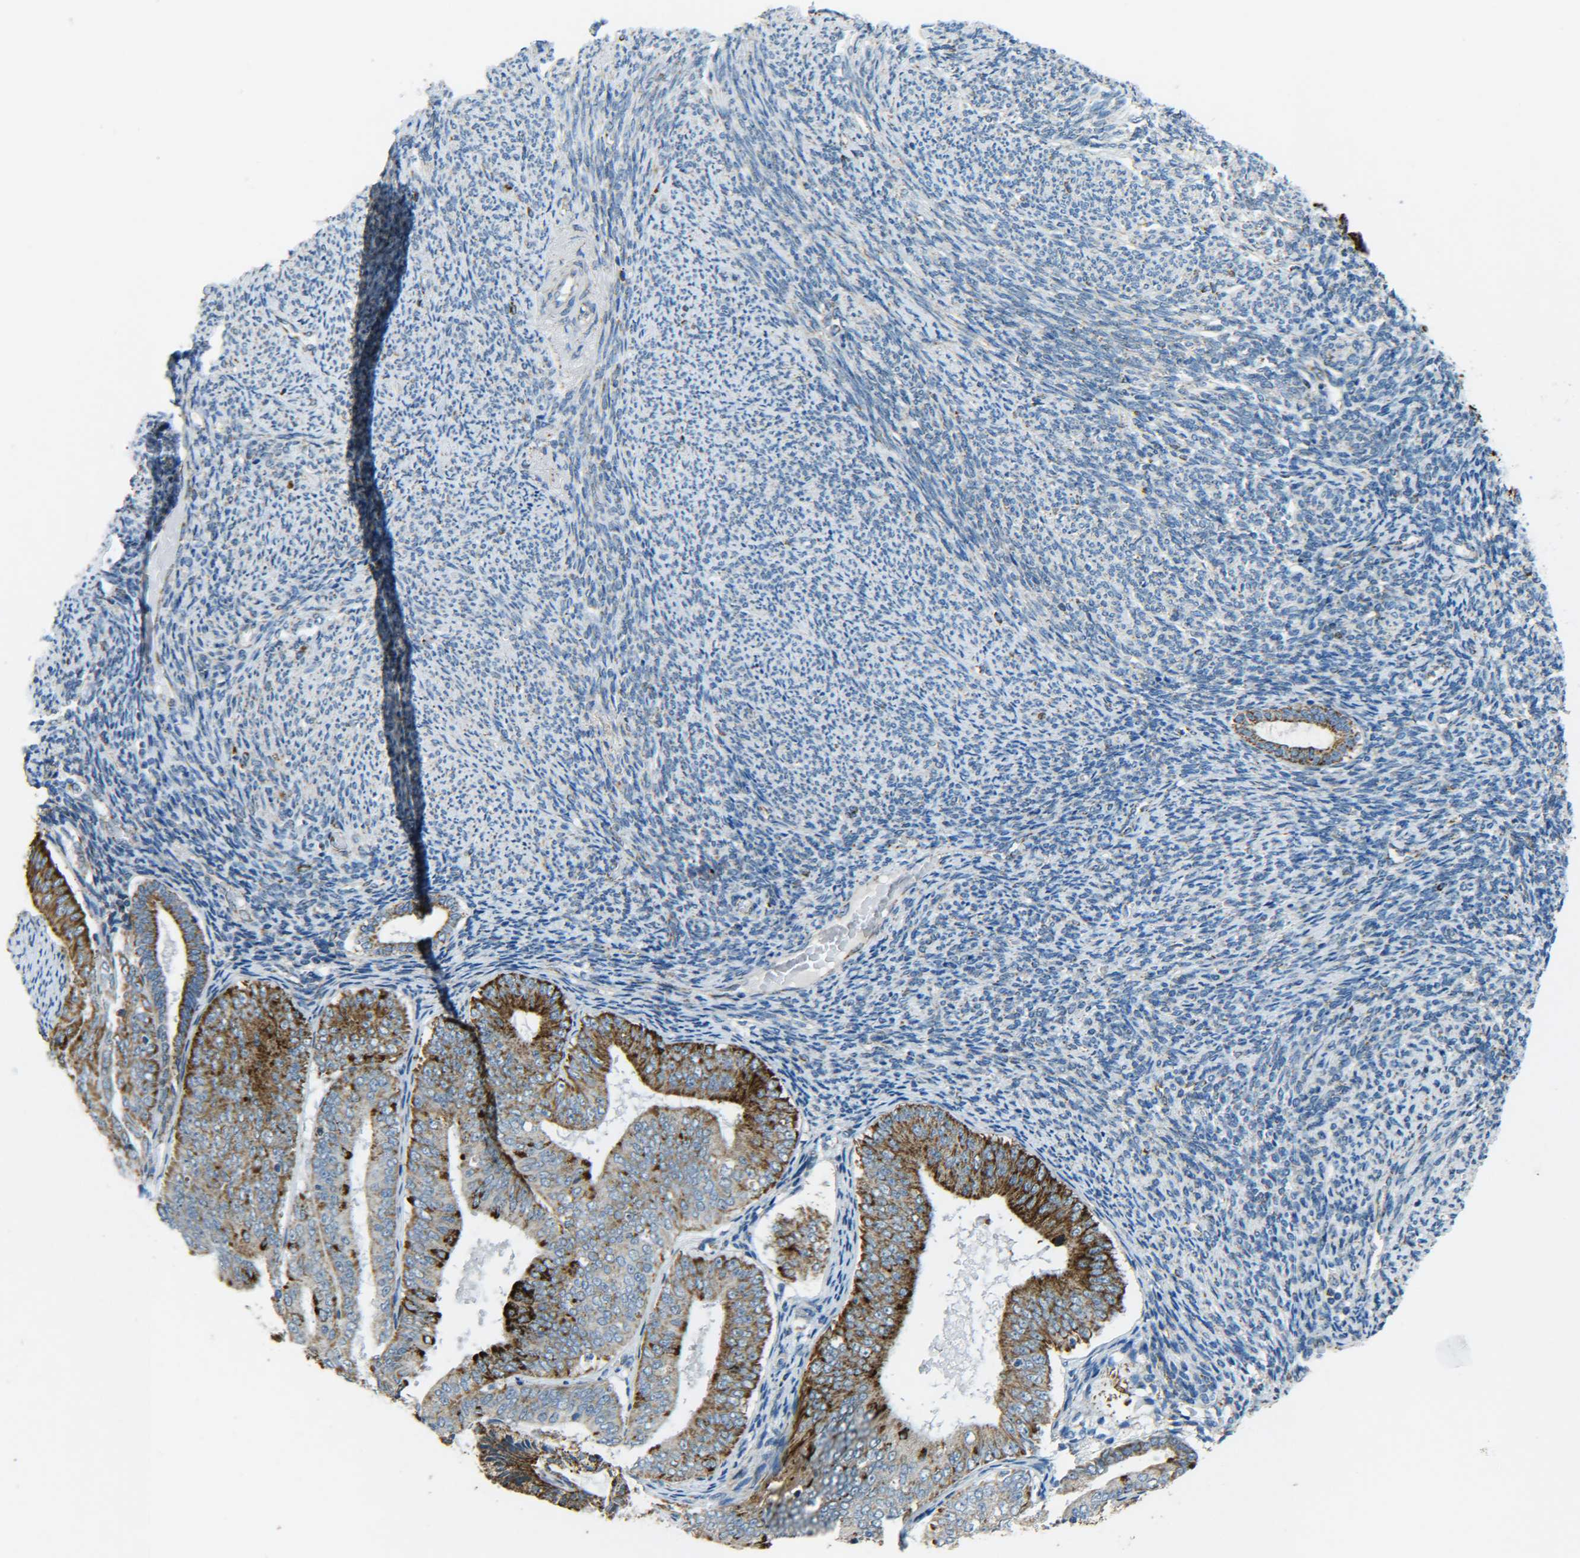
{"staining": {"intensity": "moderate", "quantity": ">75%", "location": "cytoplasmic/membranous"}, "tissue": "endometrial cancer", "cell_type": "Tumor cells", "image_type": "cancer", "snomed": [{"axis": "morphology", "description": "Adenocarcinoma, NOS"}, {"axis": "topography", "description": "Endometrium"}], "caption": "Tumor cells show medium levels of moderate cytoplasmic/membranous expression in approximately >75% of cells in endometrial cancer (adenocarcinoma).", "gene": "CYB5R1", "patient": {"sex": "female", "age": 63}}